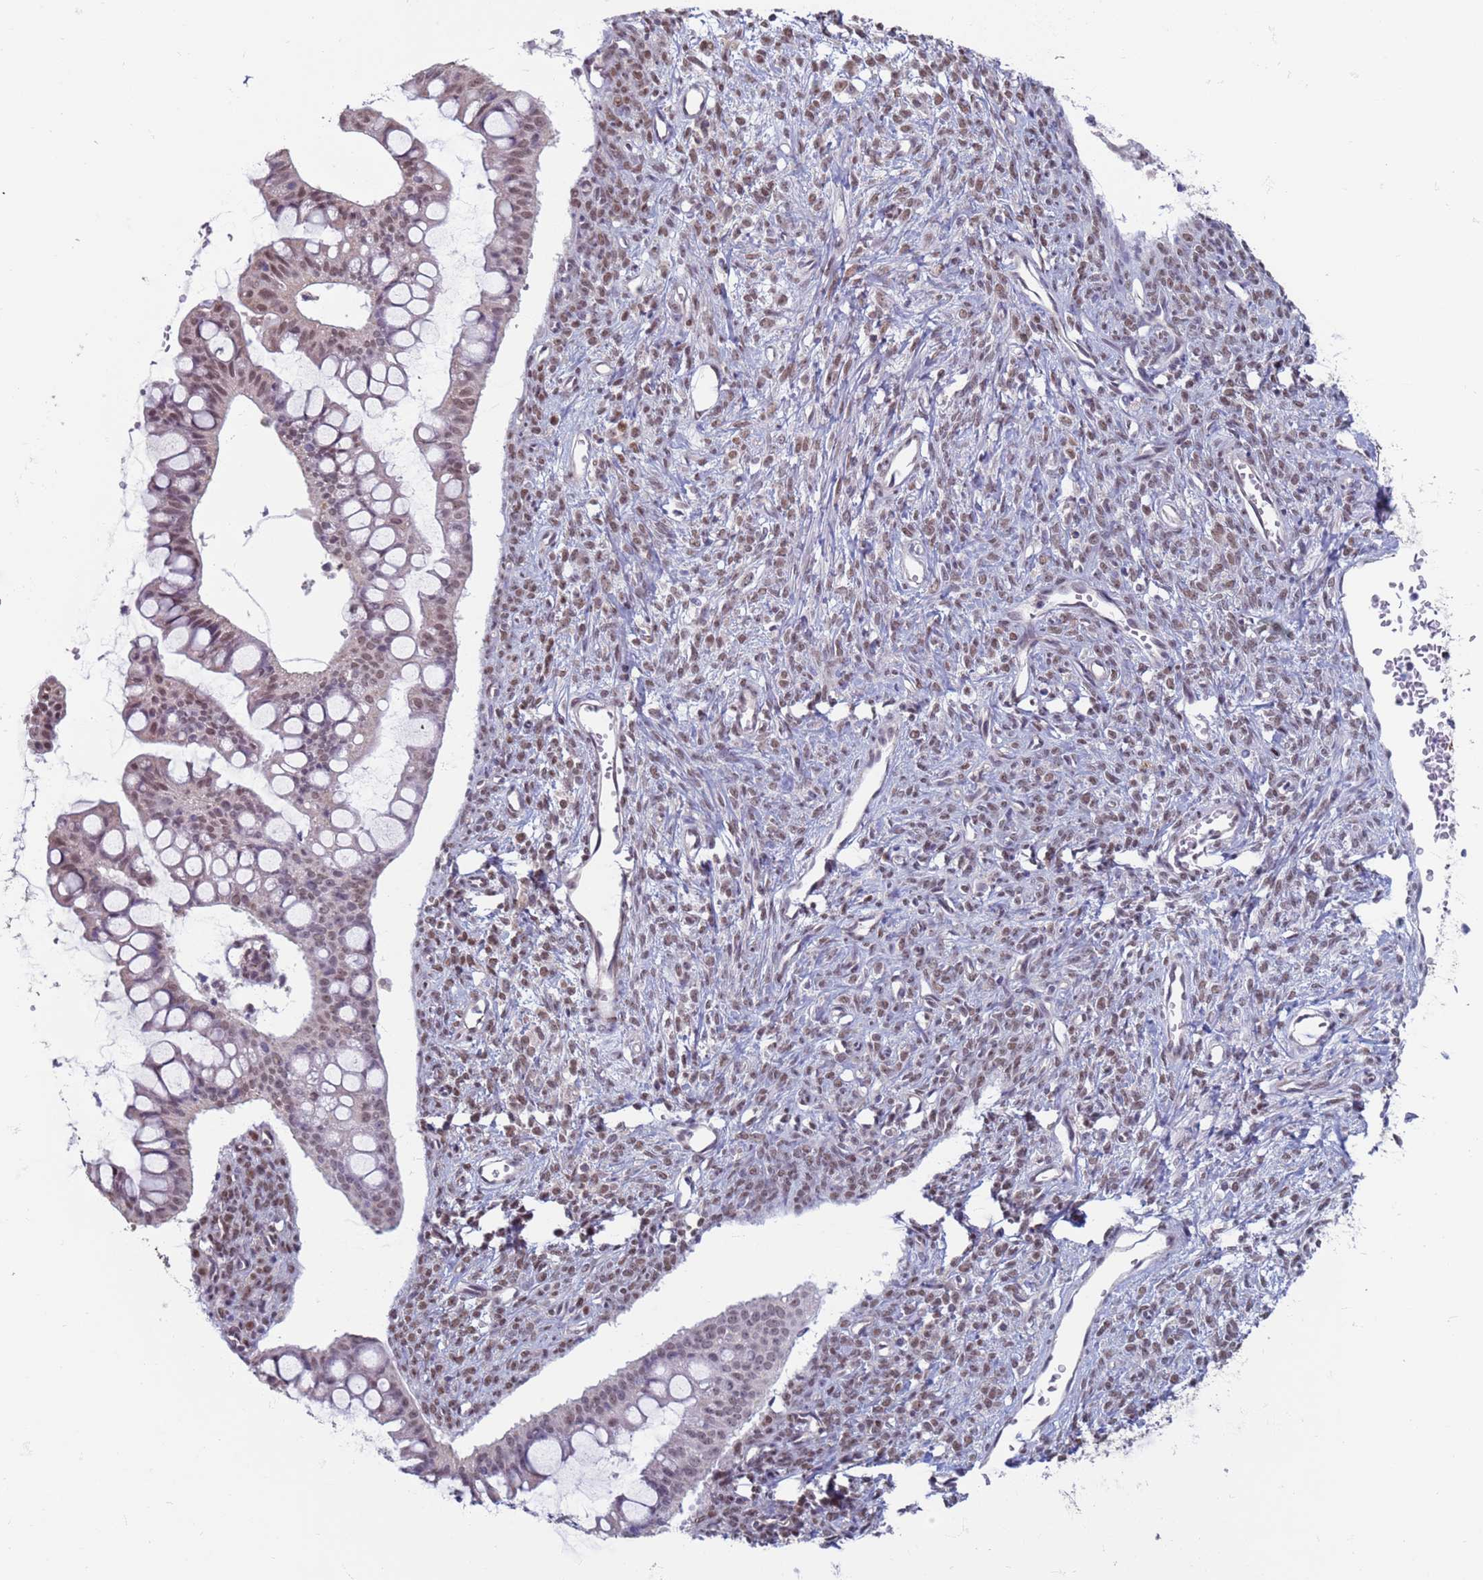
{"staining": {"intensity": "moderate", "quantity": ">75%", "location": "nuclear"}, "tissue": "ovarian cancer", "cell_type": "Tumor cells", "image_type": "cancer", "snomed": [{"axis": "morphology", "description": "Cystadenocarcinoma, mucinous, NOS"}, {"axis": "topography", "description": "Ovary"}], "caption": "Ovarian mucinous cystadenocarcinoma tissue exhibits moderate nuclear staining in about >75% of tumor cells, visualized by immunohistochemistry.", "gene": "SAE1", "patient": {"sex": "female", "age": 73}}